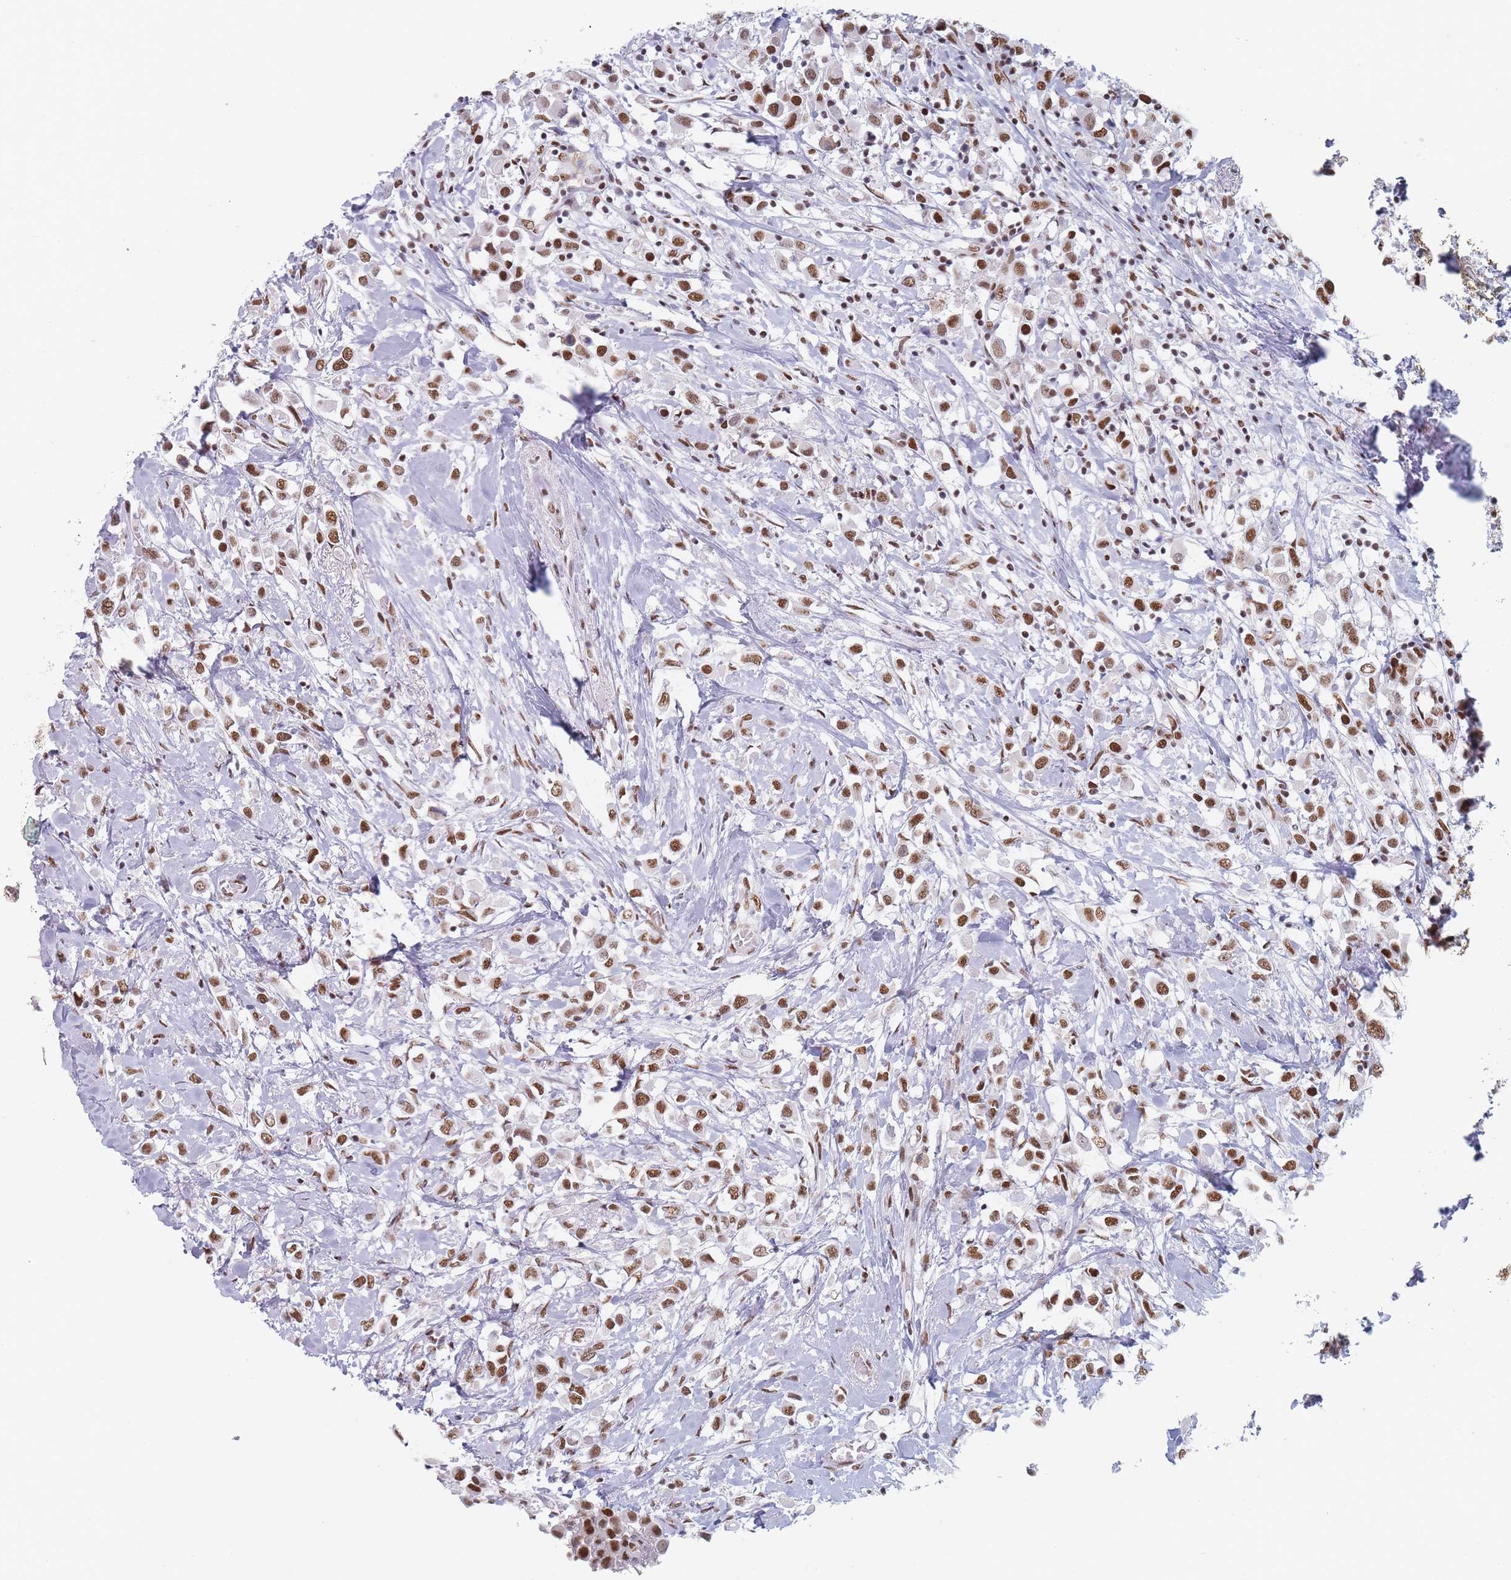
{"staining": {"intensity": "moderate", "quantity": ">75%", "location": "nuclear"}, "tissue": "breast cancer", "cell_type": "Tumor cells", "image_type": "cancer", "snomed": [{"axis": "morphology", "description": "Duct carcinoma"}, {"axis": "topography", "description": "Breast"}], "caption": "A micrograph of infiltrating ductal carcinoma (breast) stained for a protein reveals moderate nuclear brown staining in tumor cells.", "gene": "SAFB2", "patient": {"sex": "female", "age": 61}}